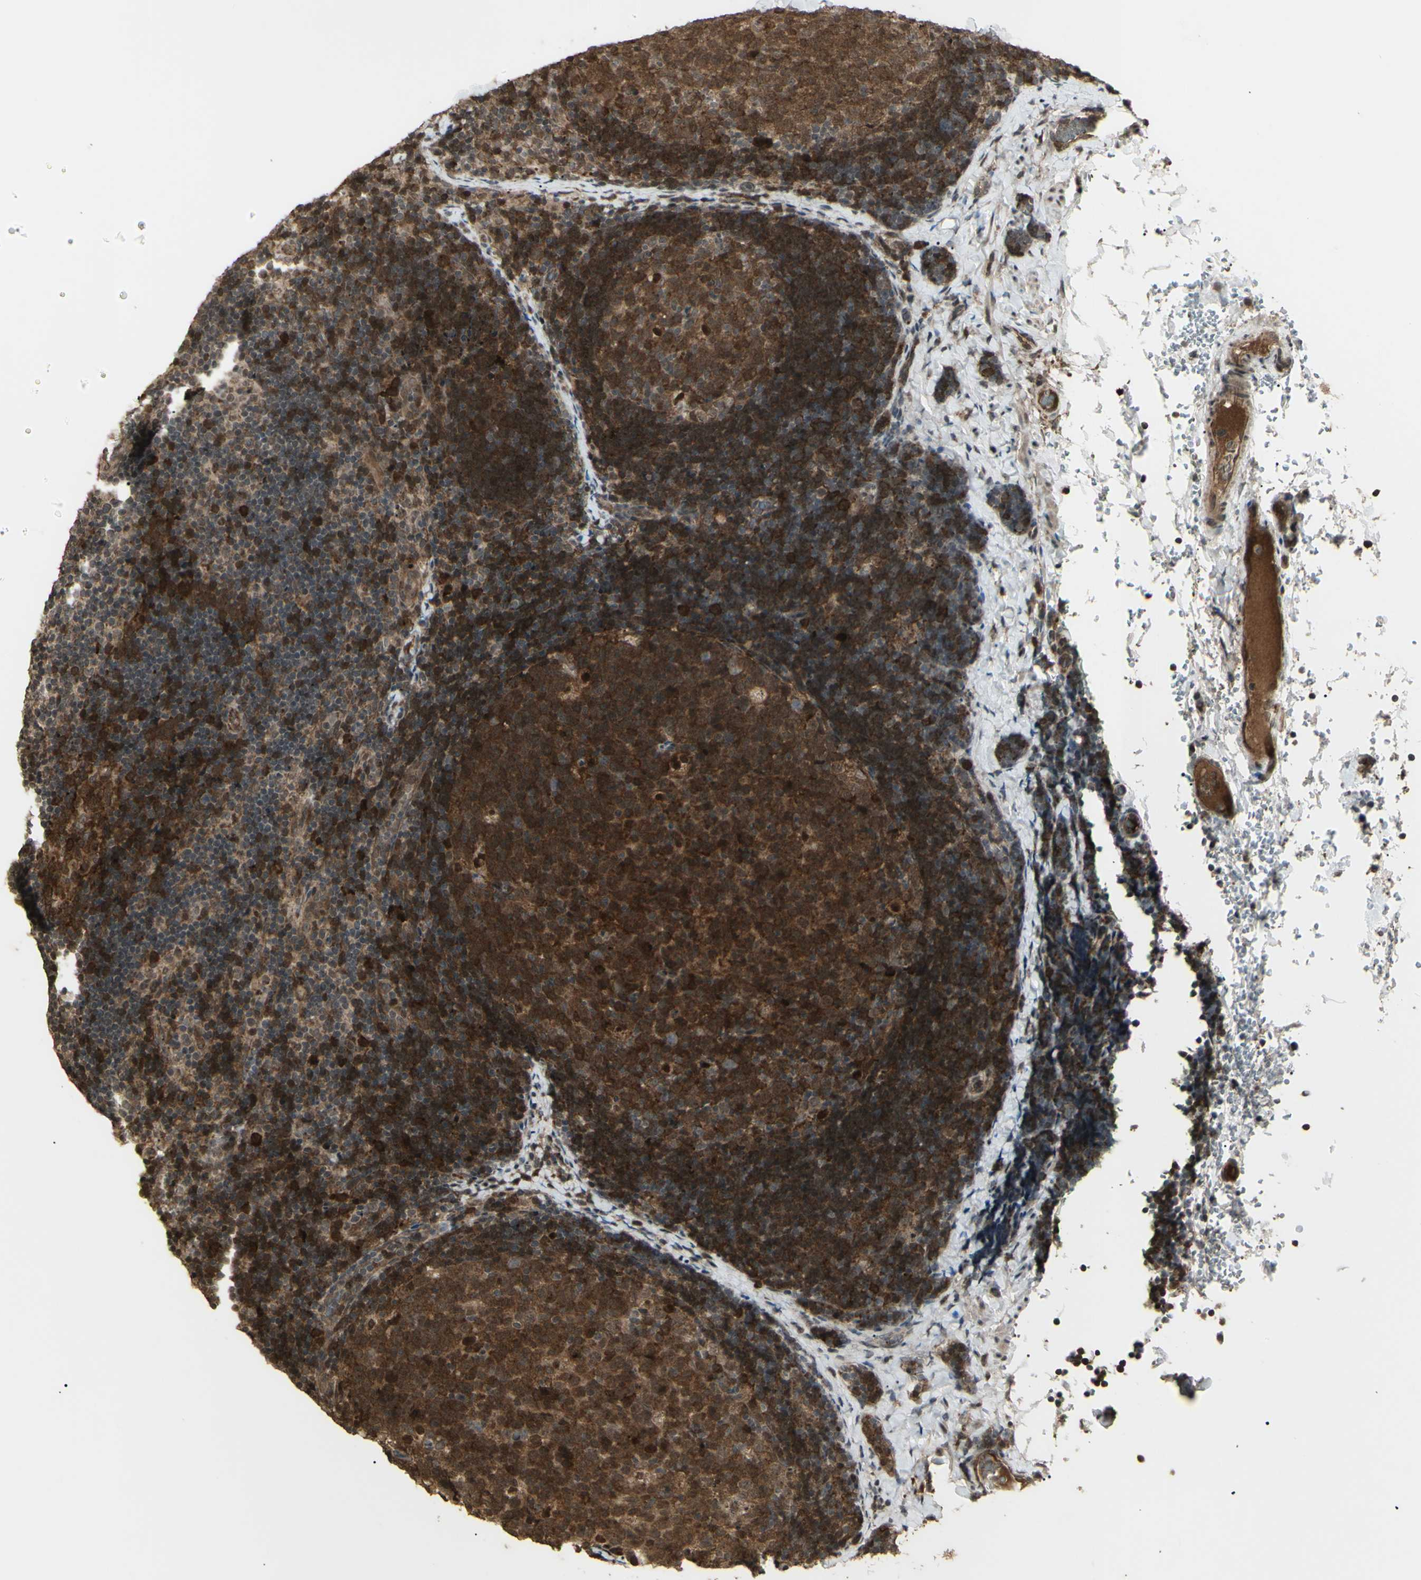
{"staining": {"intensity": "strong", "quantity": ">75%", "location": "cytoplasmic/membranous"}, "tissue": "lymph node", "cell_type": "Germinal center cells", "image_type": "normal", "snomed": [{"axis": "morphology", "description": "Normal tissue, NOS"}, {"axis": "topography", "description": "Lymph node"}], "caption": "Lymph node stained with immunohistochemistry exhibits strong cytoplasmic/membranous expression in approximately >75% of germinal center cells.", "gene": "BLNK", "patient": {"sex": "female", "age": 14}}